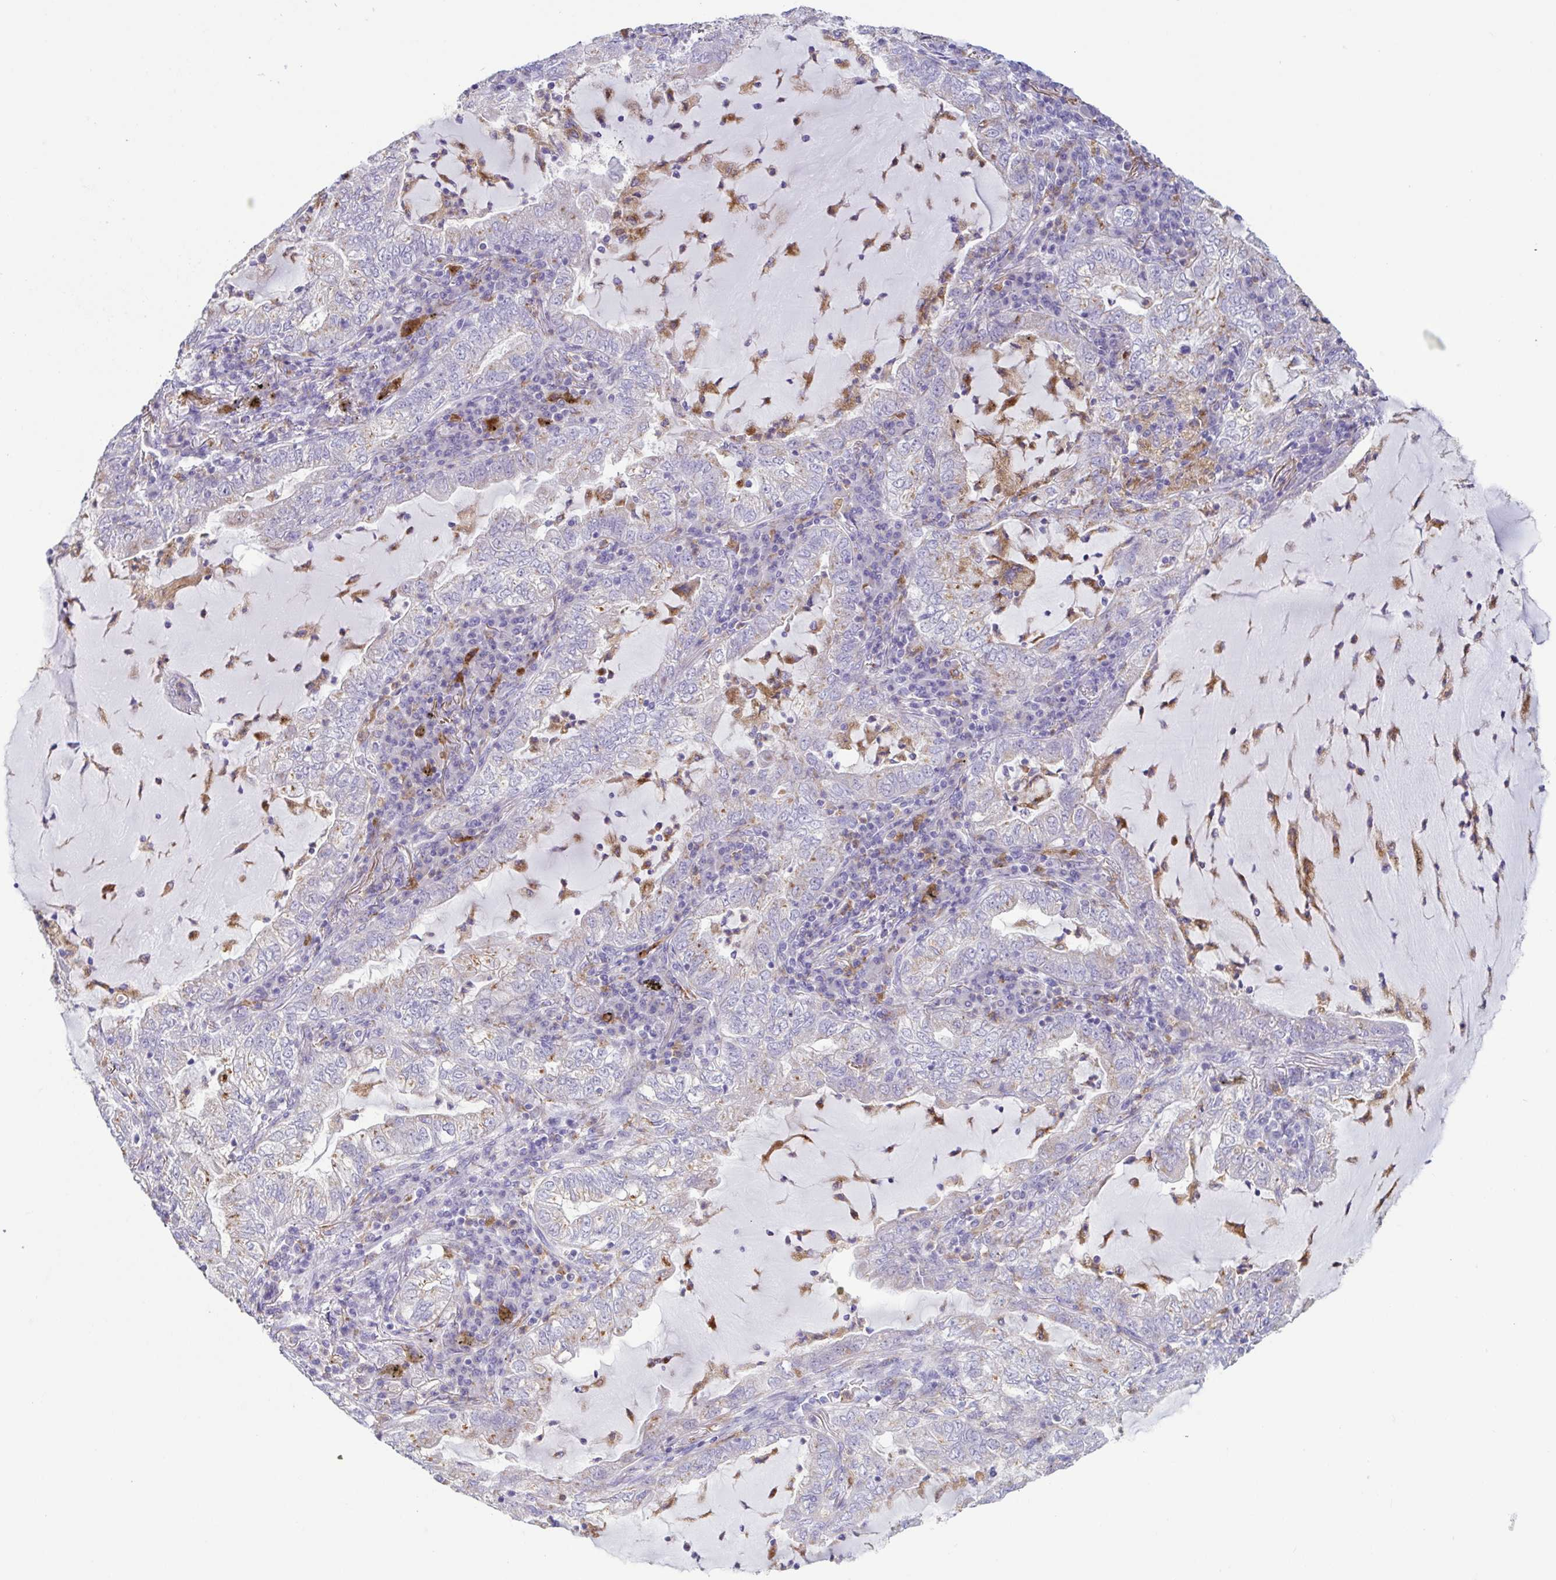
{"staining": {"intensity": "negative", "quantity": "none", "location": "none"}, "tissue": "lung cancer", "cell_type": "Tumor cells", "image_type": "cancer", "snomed": [{"axis": "morphology", "description": "Adenocarcinoma, NOS"}, {"axis": "topography", "description": "Lung"}], "caption": "There is no significant expression in tumor cells of adenocarcinoma (lung). (DAB immunohistochemistry, high magnification).", "gene": "ATP6V1G2", "patient": {"sex": "female", "age": 73}}